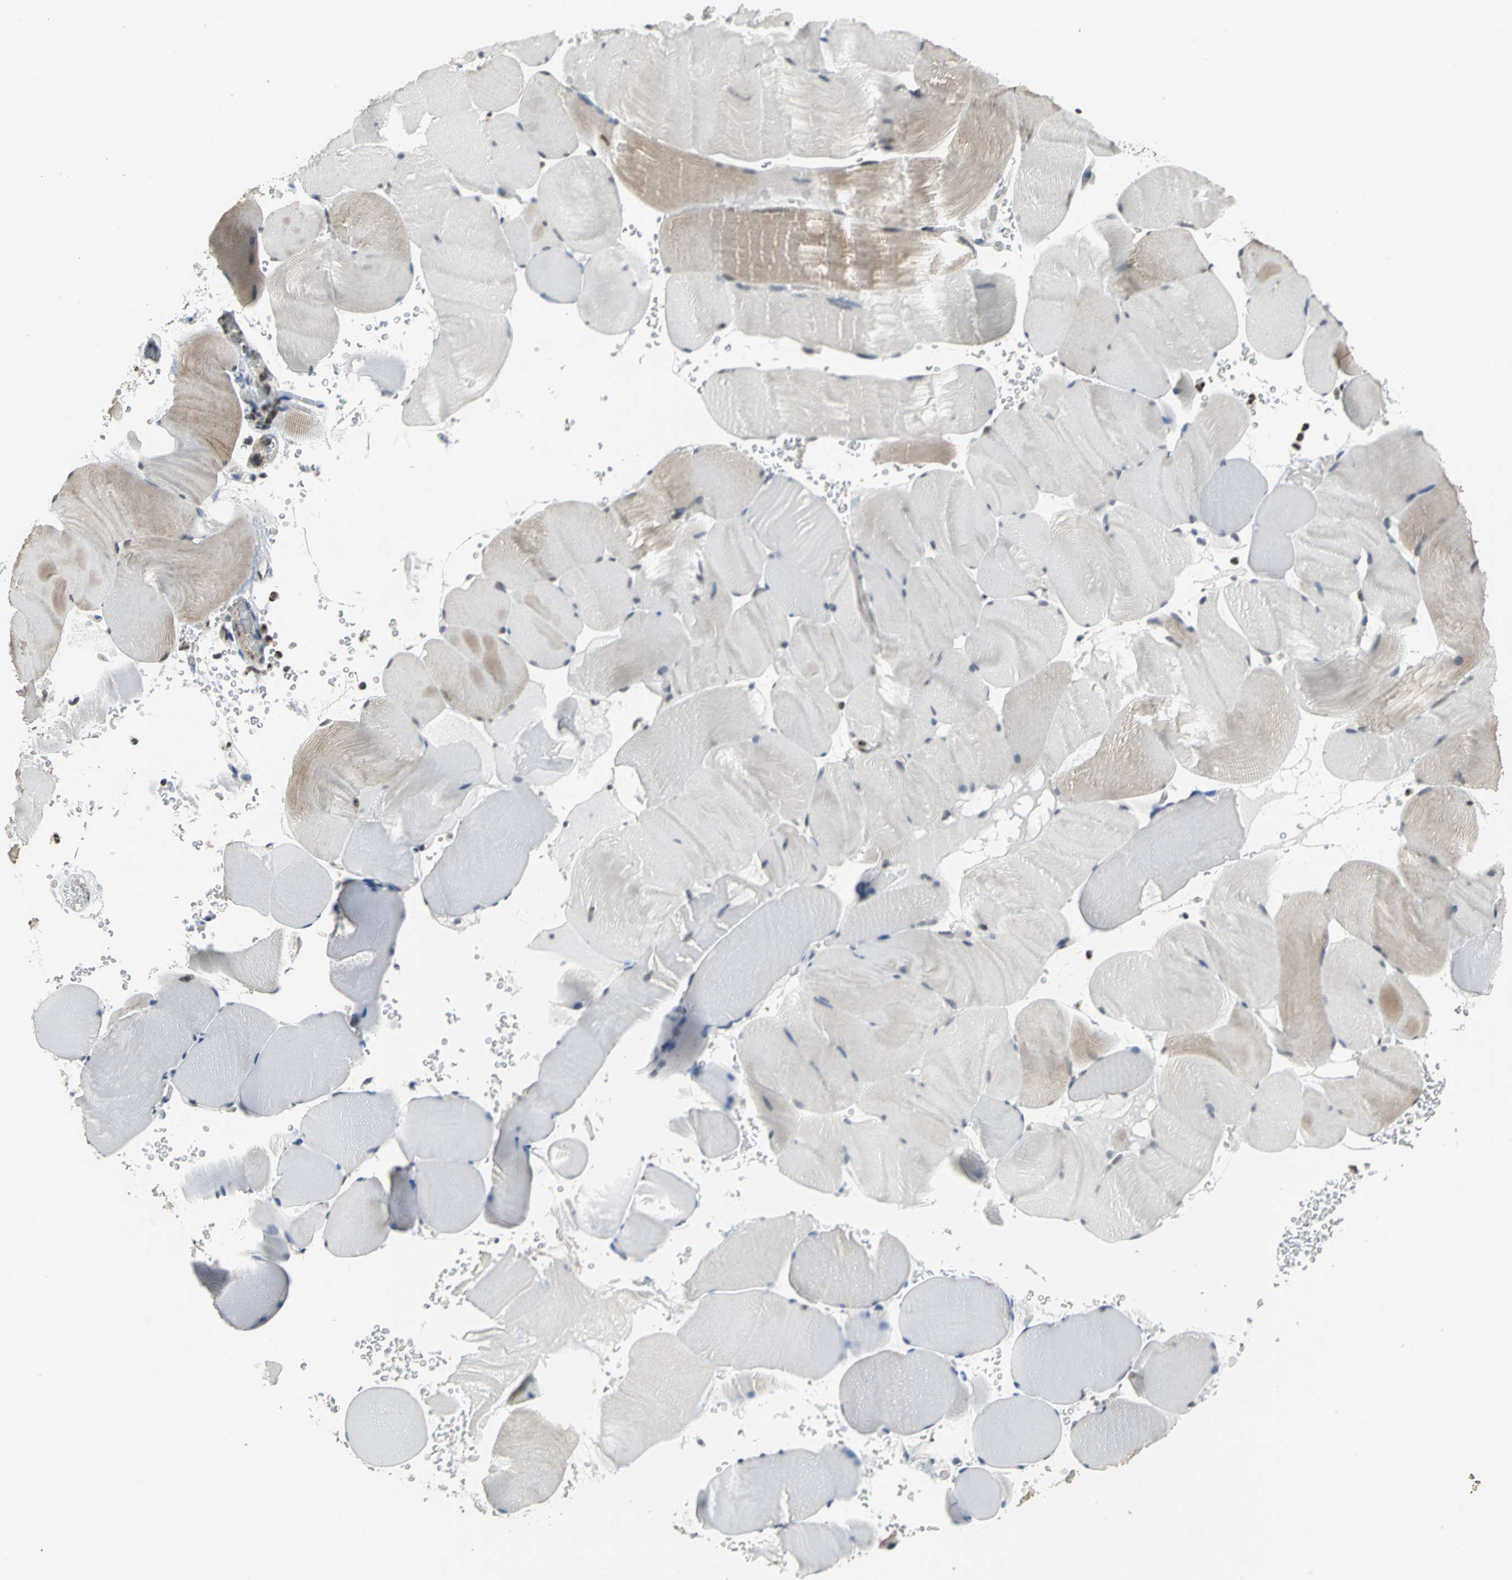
{"staining": {"intensity": "moderate", "quantity": "25%-75%", "location": "cytoplasmic/membranous"}, "tissue": "skeletal muscle", "cell_type": "Myocytes", "image_type": "normal", "snomed": [{"axis": "morphology", "description": "Normal tissue, NOS"}, {"axis": "topography", "description": "Skeletal muscle"}], "caption": "Protein expression analysis of unremarkable skeletal muscle demonstrates moderate cytoplasmic/membranous positivity in approximately 25%-75% of myocytes.", "gene": "CCDC88C", "patient": {"sex": "male", "age": 62}}